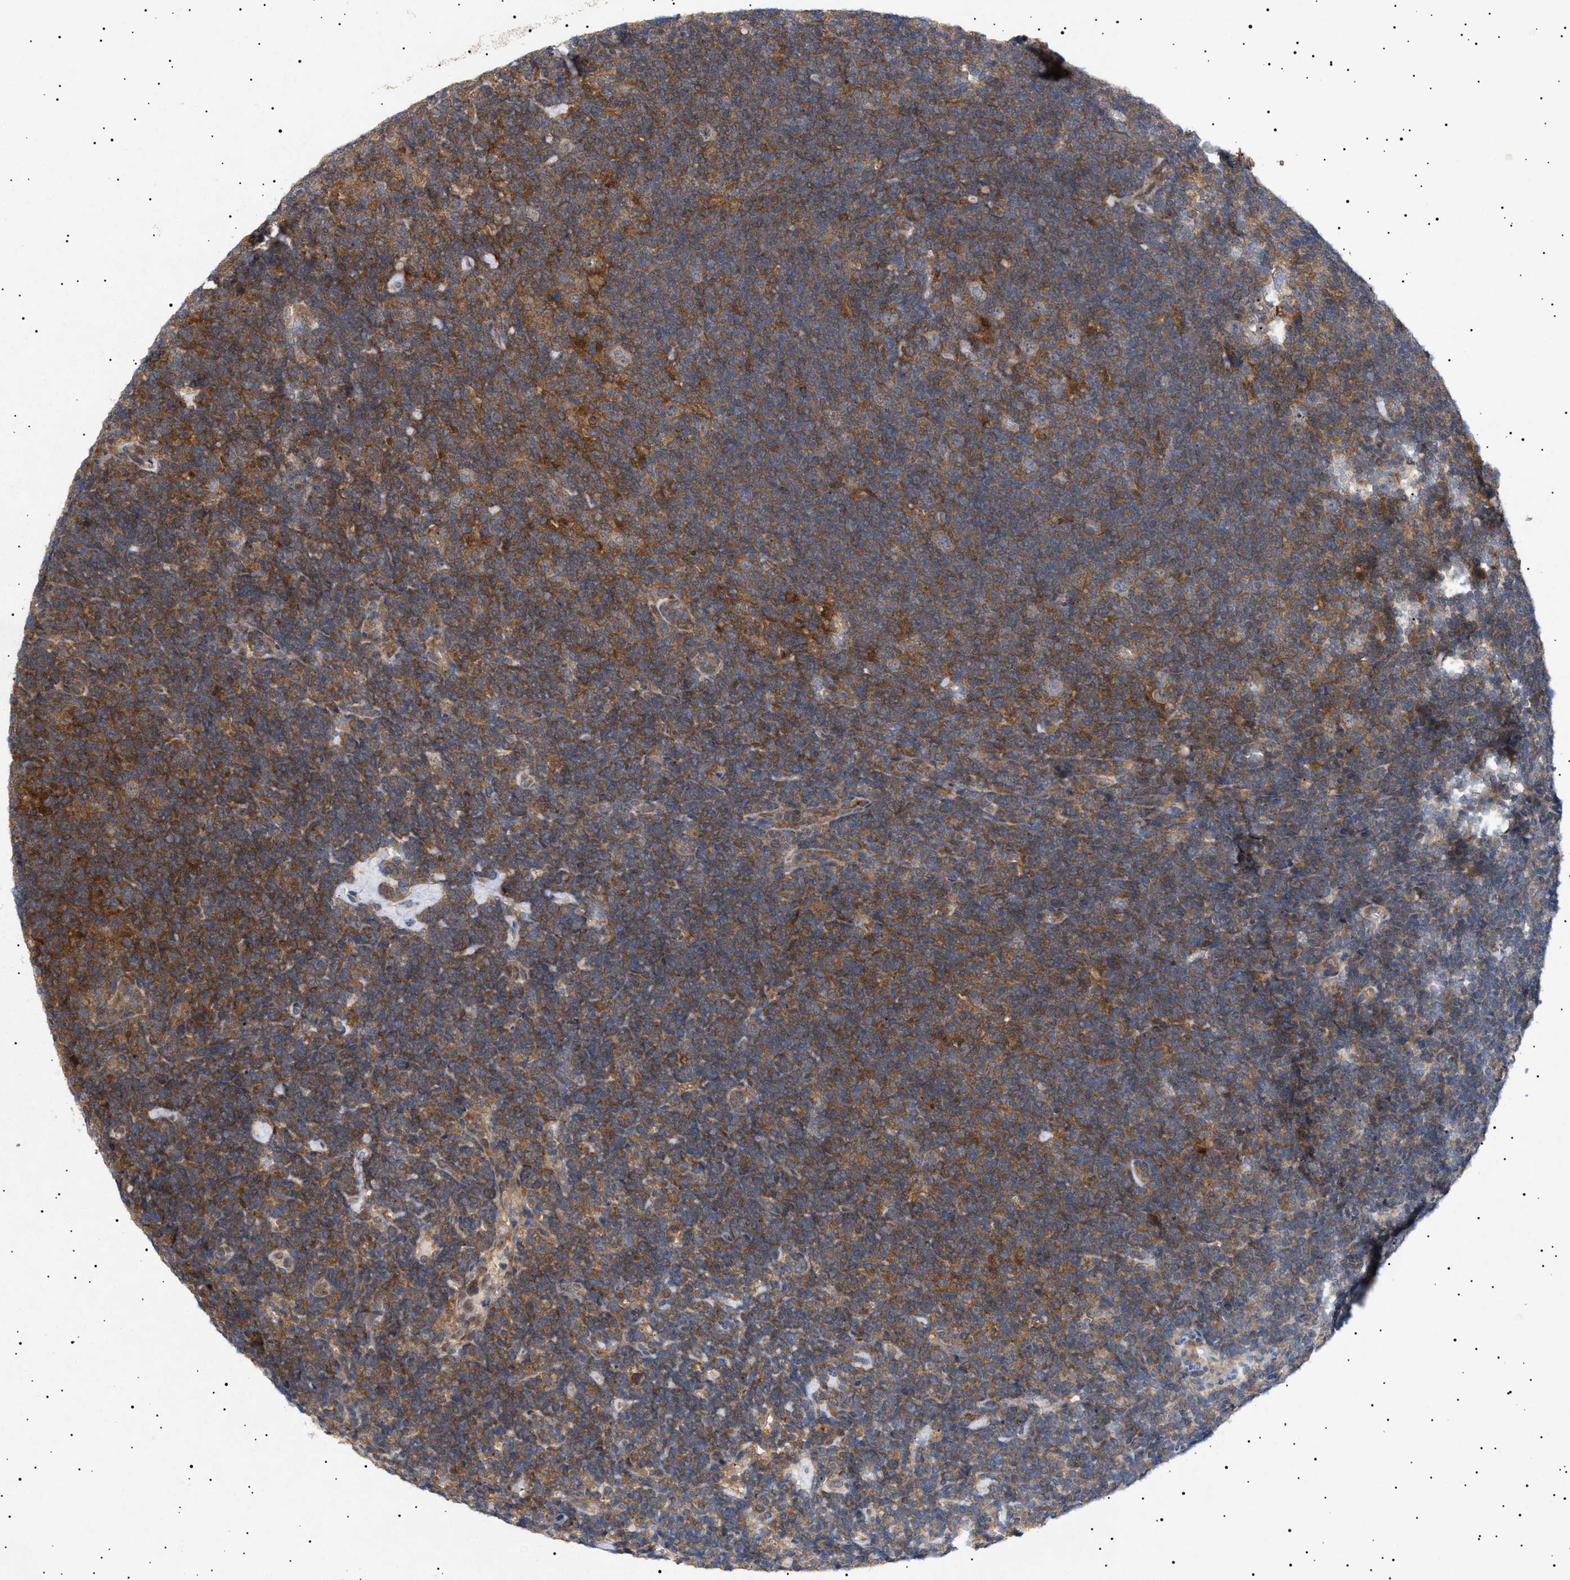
{"staining": {"intensity": "weak", "quantity": ">75%", "location": "cytoplasmic/membranous"}, "tissue": "lymphoma", "cell_type": "Tumor cells", "image_type": "cancer", "snomed": [{"axis": "morphology", "description": "Hodgkin's disease, NOS"}, {"axis": "topography", "description": "Lymph node"}], "caption": "A brown stain highlights weak cytoplasmic/membranous staining of a protein in lymphoma tumor cells. Nuclei are stained in blue.", "gene": "NPLOC4", "patient": {"sex": "female", "age": 57}}